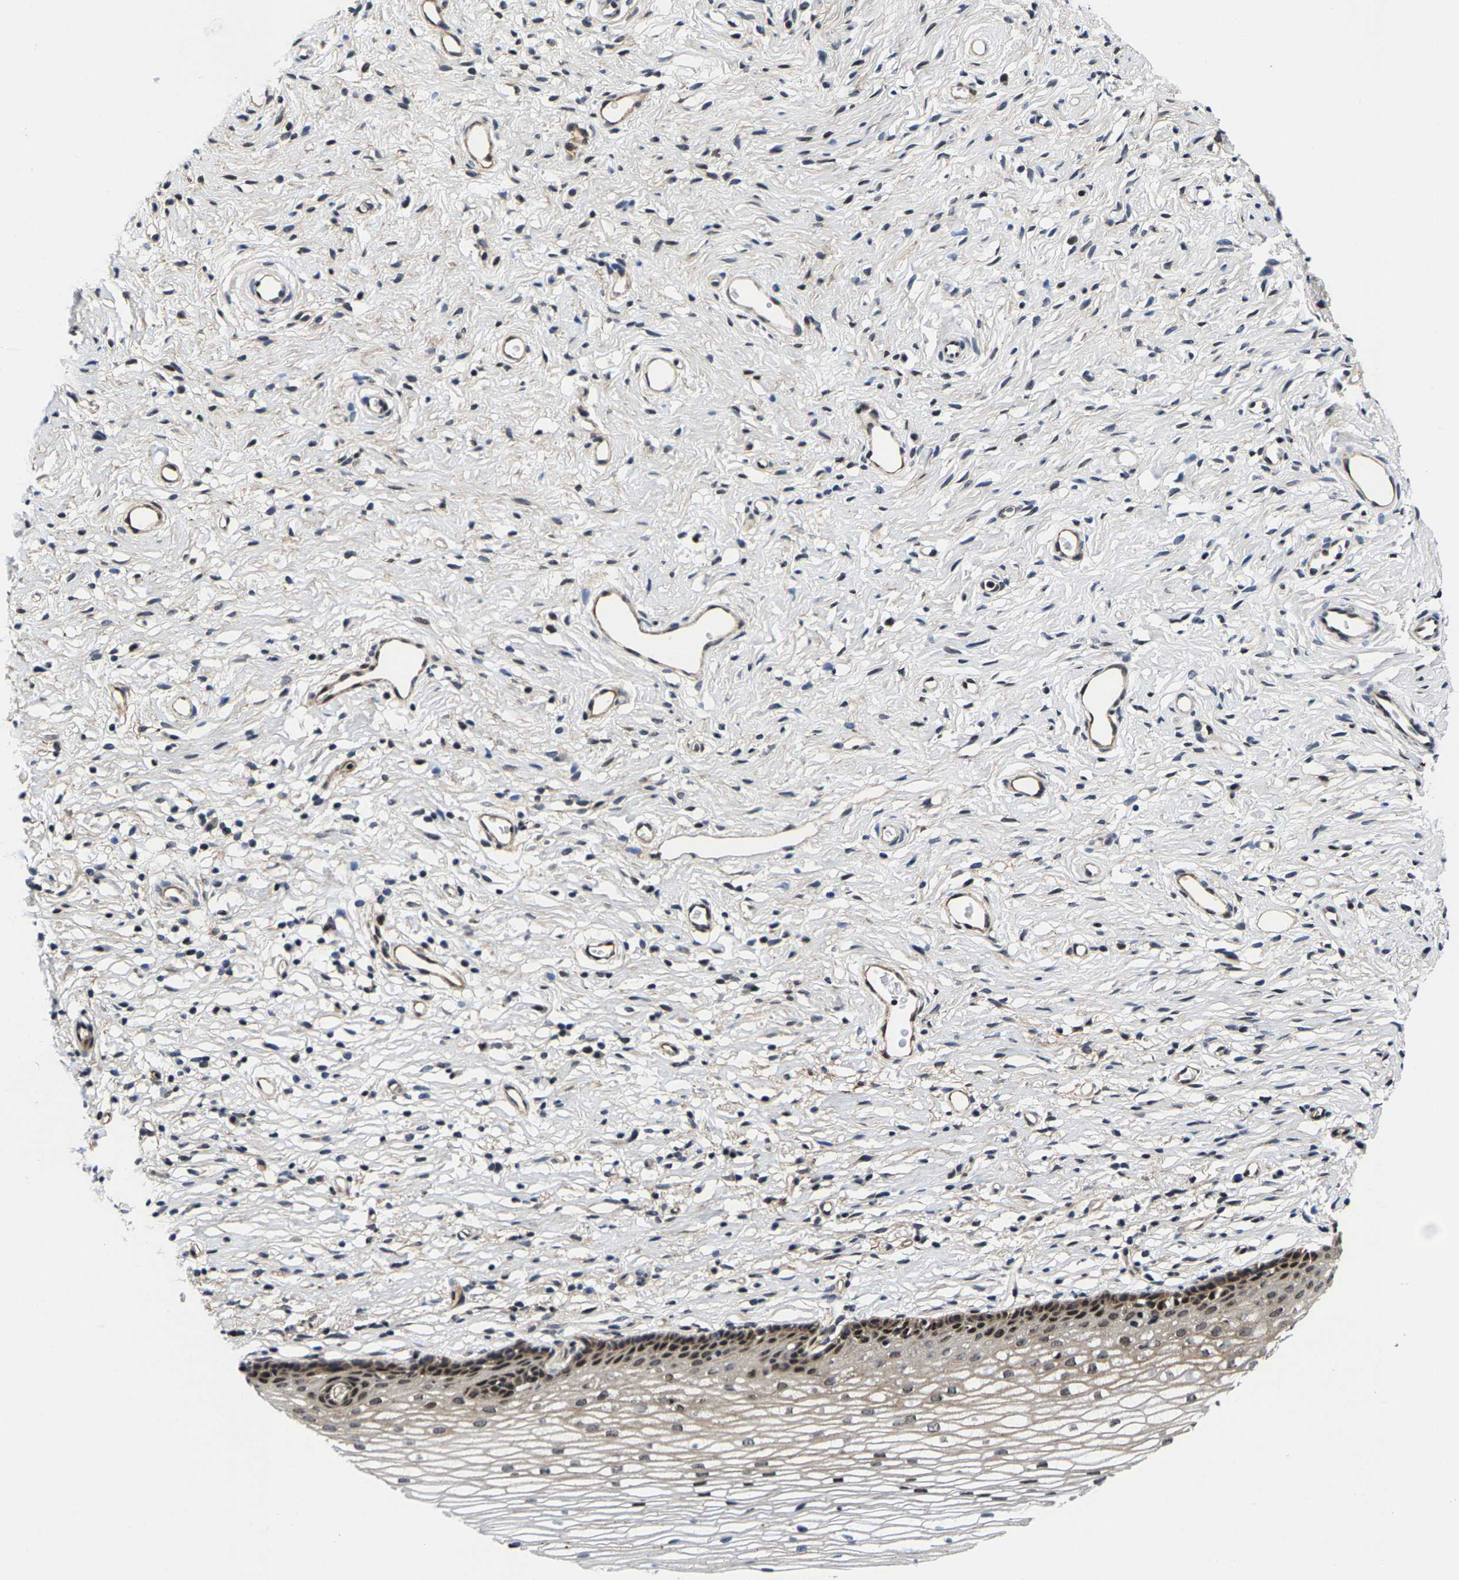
{"staining": {"intensity": "moderate", "quantity": ">75%", "location": "cytoplasmic/membranous,nuclear"}, "tissue": "cervix", "cell_type": "Glandular cells", "image_type": "normal", "snomed": [{"axis": "morphology", "description": "Normal tissue, NOS"}, {"axis": "topography", "description": "Cervix"}], "caption": "There is medium levels of moderate cytoplasmic/membranous,nuclear expression in glandular cells of unremarkable cervix, as demonstrated by immunohistochemical staining (brown color).", "gene": "GTPBP10", "patient": {"sex": "female", "age": 77}}